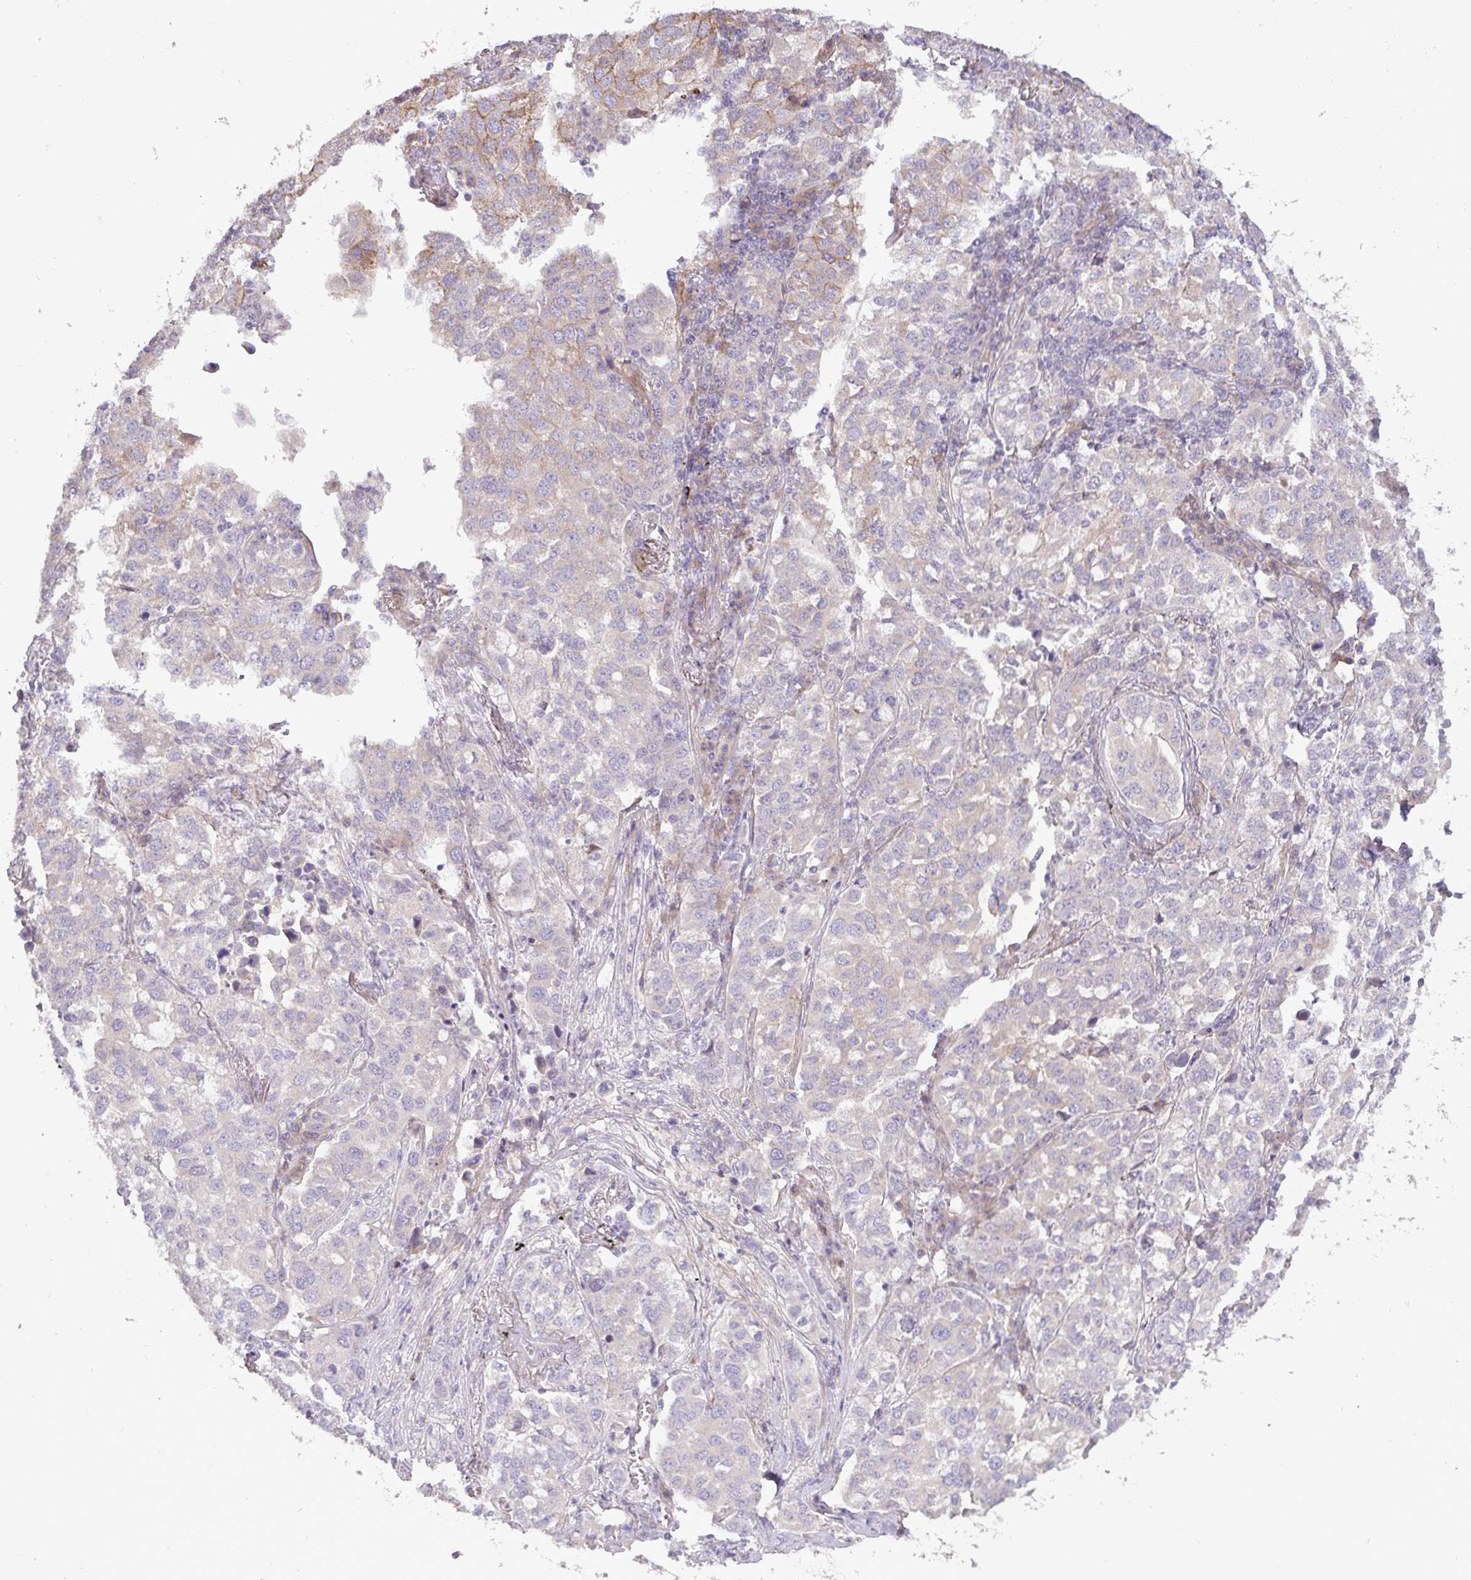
{"staining": {"intensity": "moderate", "quantity": "<25%", "location": "cytoplasmic/membranous"}, "tissue": "lung cancer", "cell_type": "Tumor cells", "image_type": "cancer", "snomed": [{"axis": "morphology", "description": "Adenocarcinoma, NOS"}, {"axis": "morphology", "description": "Adenocarcinoma, metastatic, NOS"}, {"axis": "topography", "description": "Lymph node"}, {"axis": "topography", "description": "Lung"}], "caption": "Immunohistochemical staining of lung cancer exhibits moderate cytoplasmic/membranous protein expression in about <25% of tumor cells.", "gene": "SH2D1B", "patient": {"sex": "female", "age": 65}}